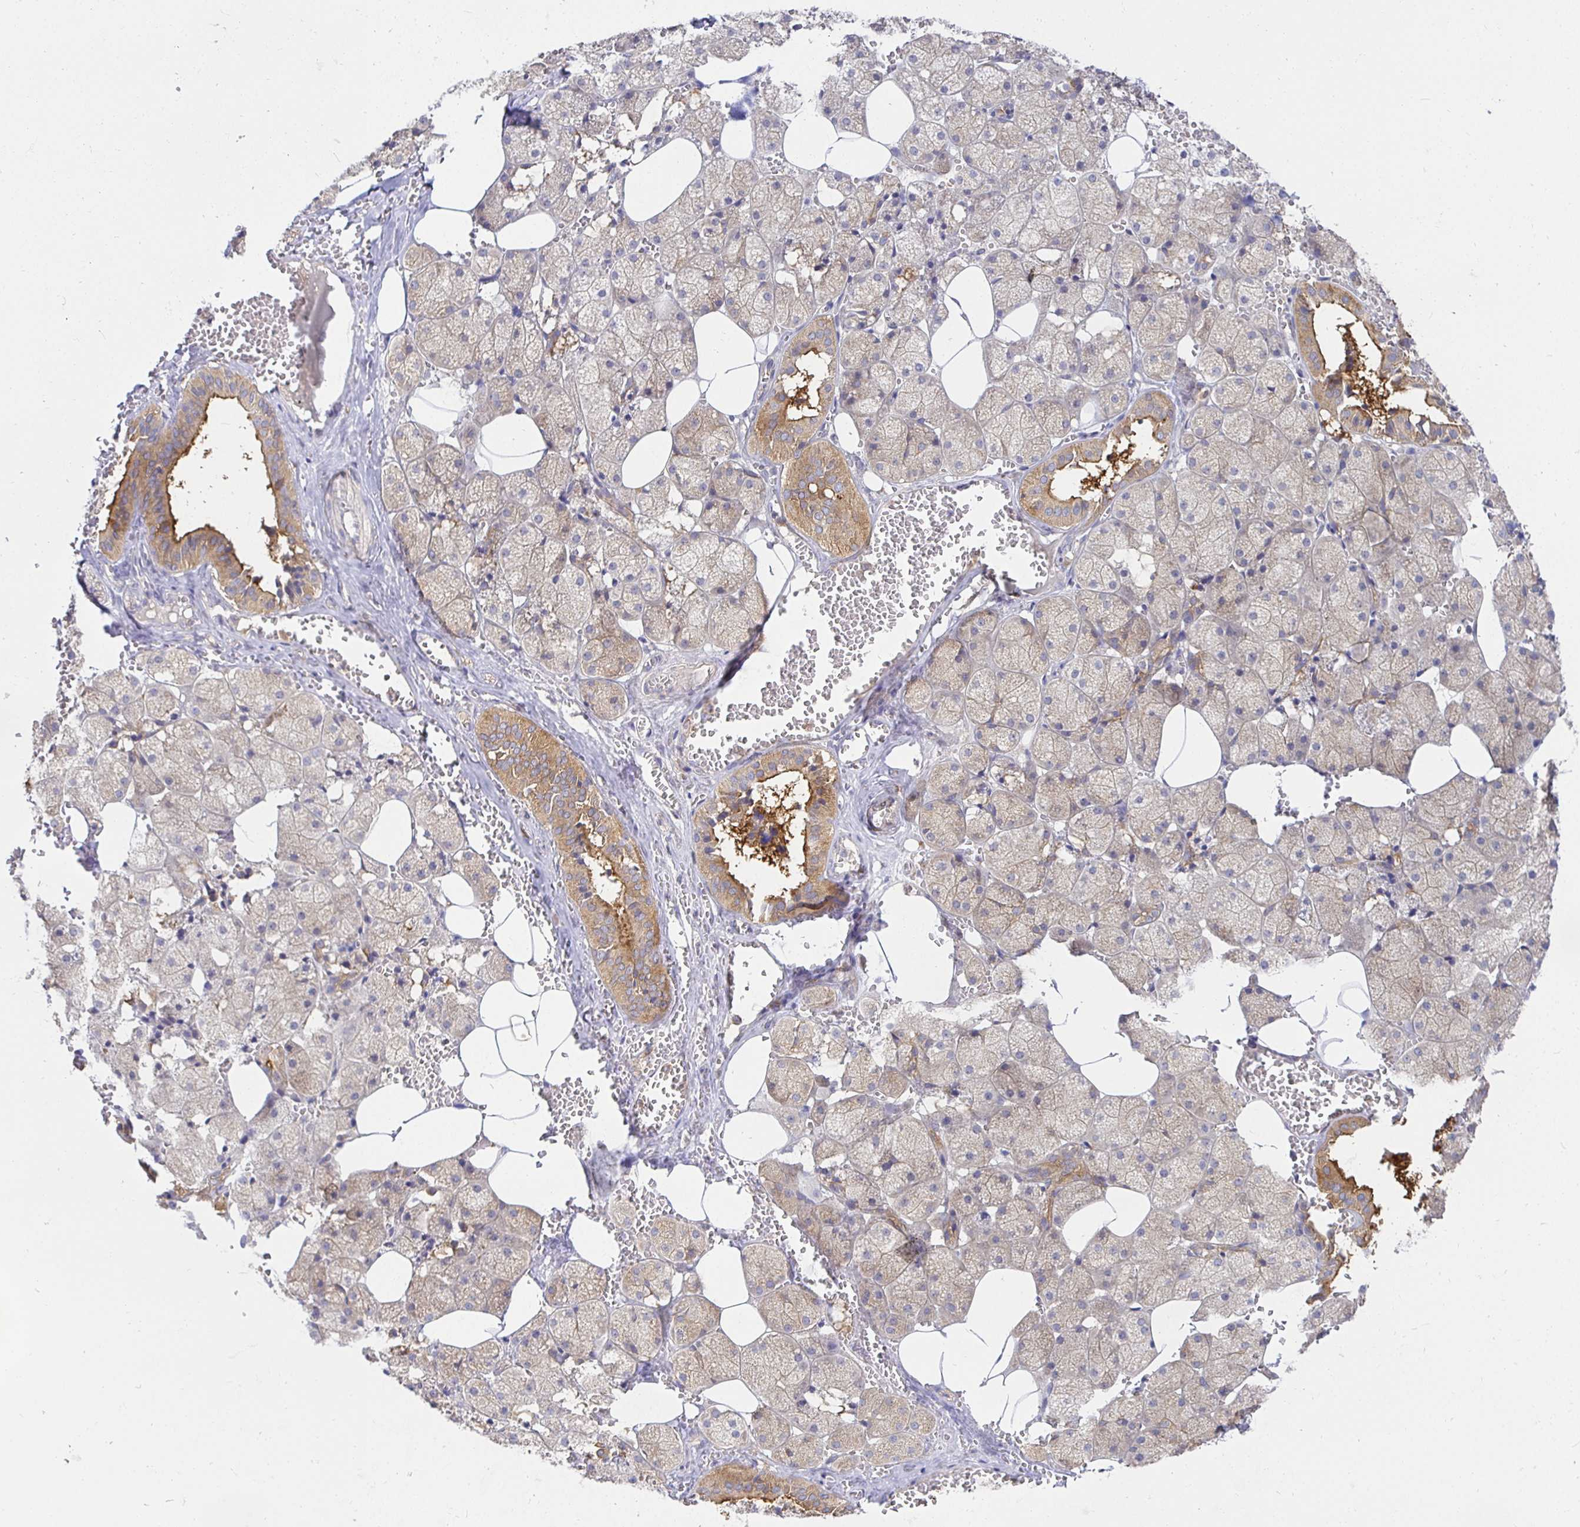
{"staining": {"intensity": "strong", "quantity": "<25%", "location": "cytoplasmic/membranous"}, "tissue": "salivary gland", "cell_type": "Glandular cells", "image_type": "normal", "snomed": [{"axis": "morphology", "description": "Normal tissue, NOS"}, {"axis": "topography", "description": "Salivary gland"}, {"axis": "topography", "description": "Peripheral nerve tissue"}], "caption": "The micrograph exhibits staining of normal salivary gland, revealing strong cytoplasmic/membranous protein expression (brown color) within glandular cells.", "gene": "ATP6V1F", "patient": {"sex": "male", "age": 38}}